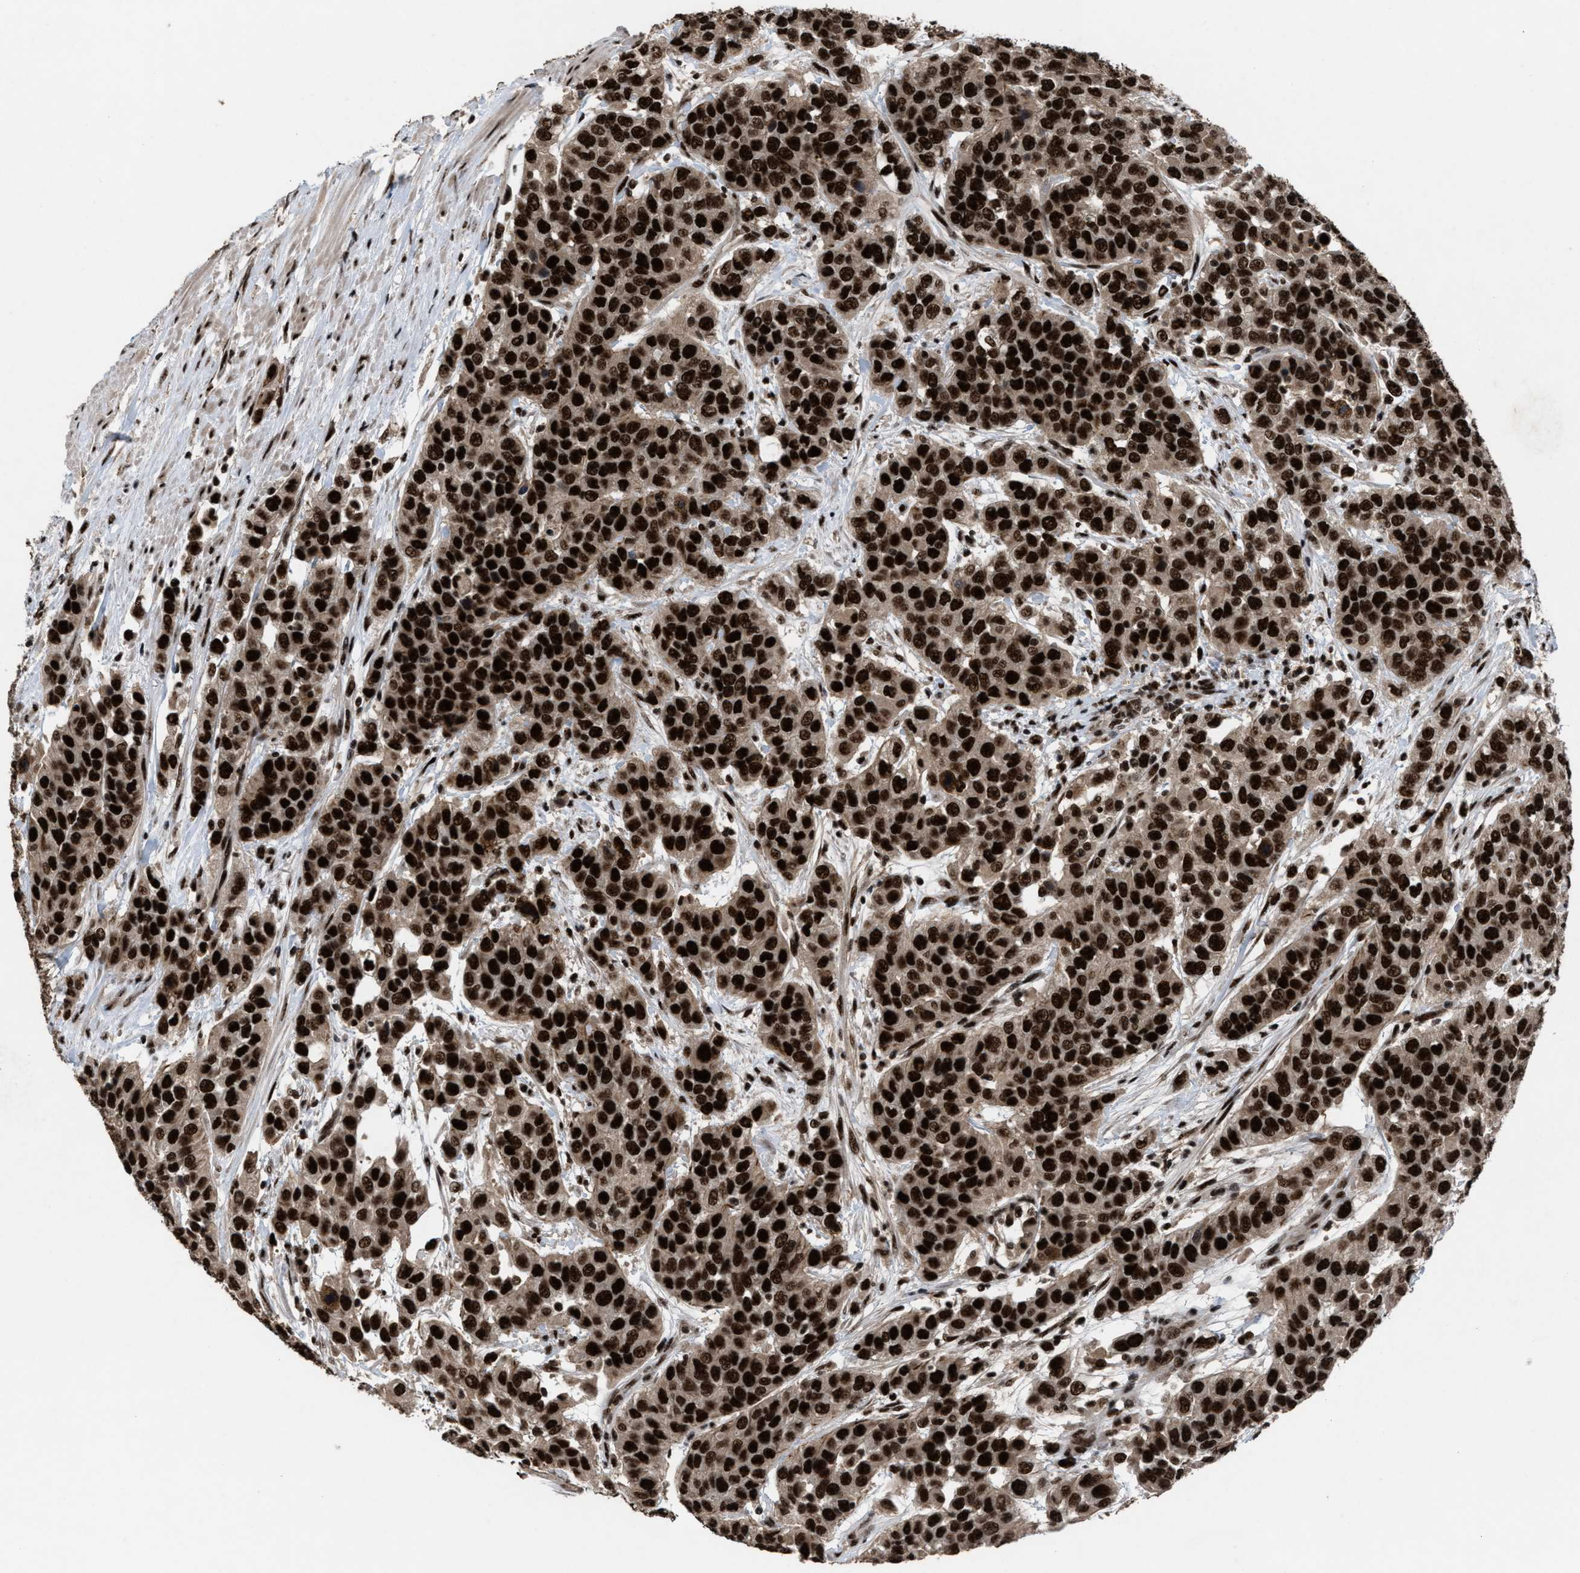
{"staining": {"intensity": "strong", "quantity": ">75%", "location": "cytoplasmic/membranous,nuclear"}, "tissue": "urothelial cancer", "cell_type": "Tumor cells", "image_type": "cancer", "snomed": [{"axis": "morphology", "description": "Urothelial carcinoma, High grade"}, {"axis": "topography", "description": "Urinary bladder"}], "caption": "Urothelial cancer stained with immunohistochemistry reveals strong cytoplasmic/membranous and nuclear staining in about >75% of tumor cells.", "gene": "PRPF4", "patient": {"sex": "female", "age": 80}}